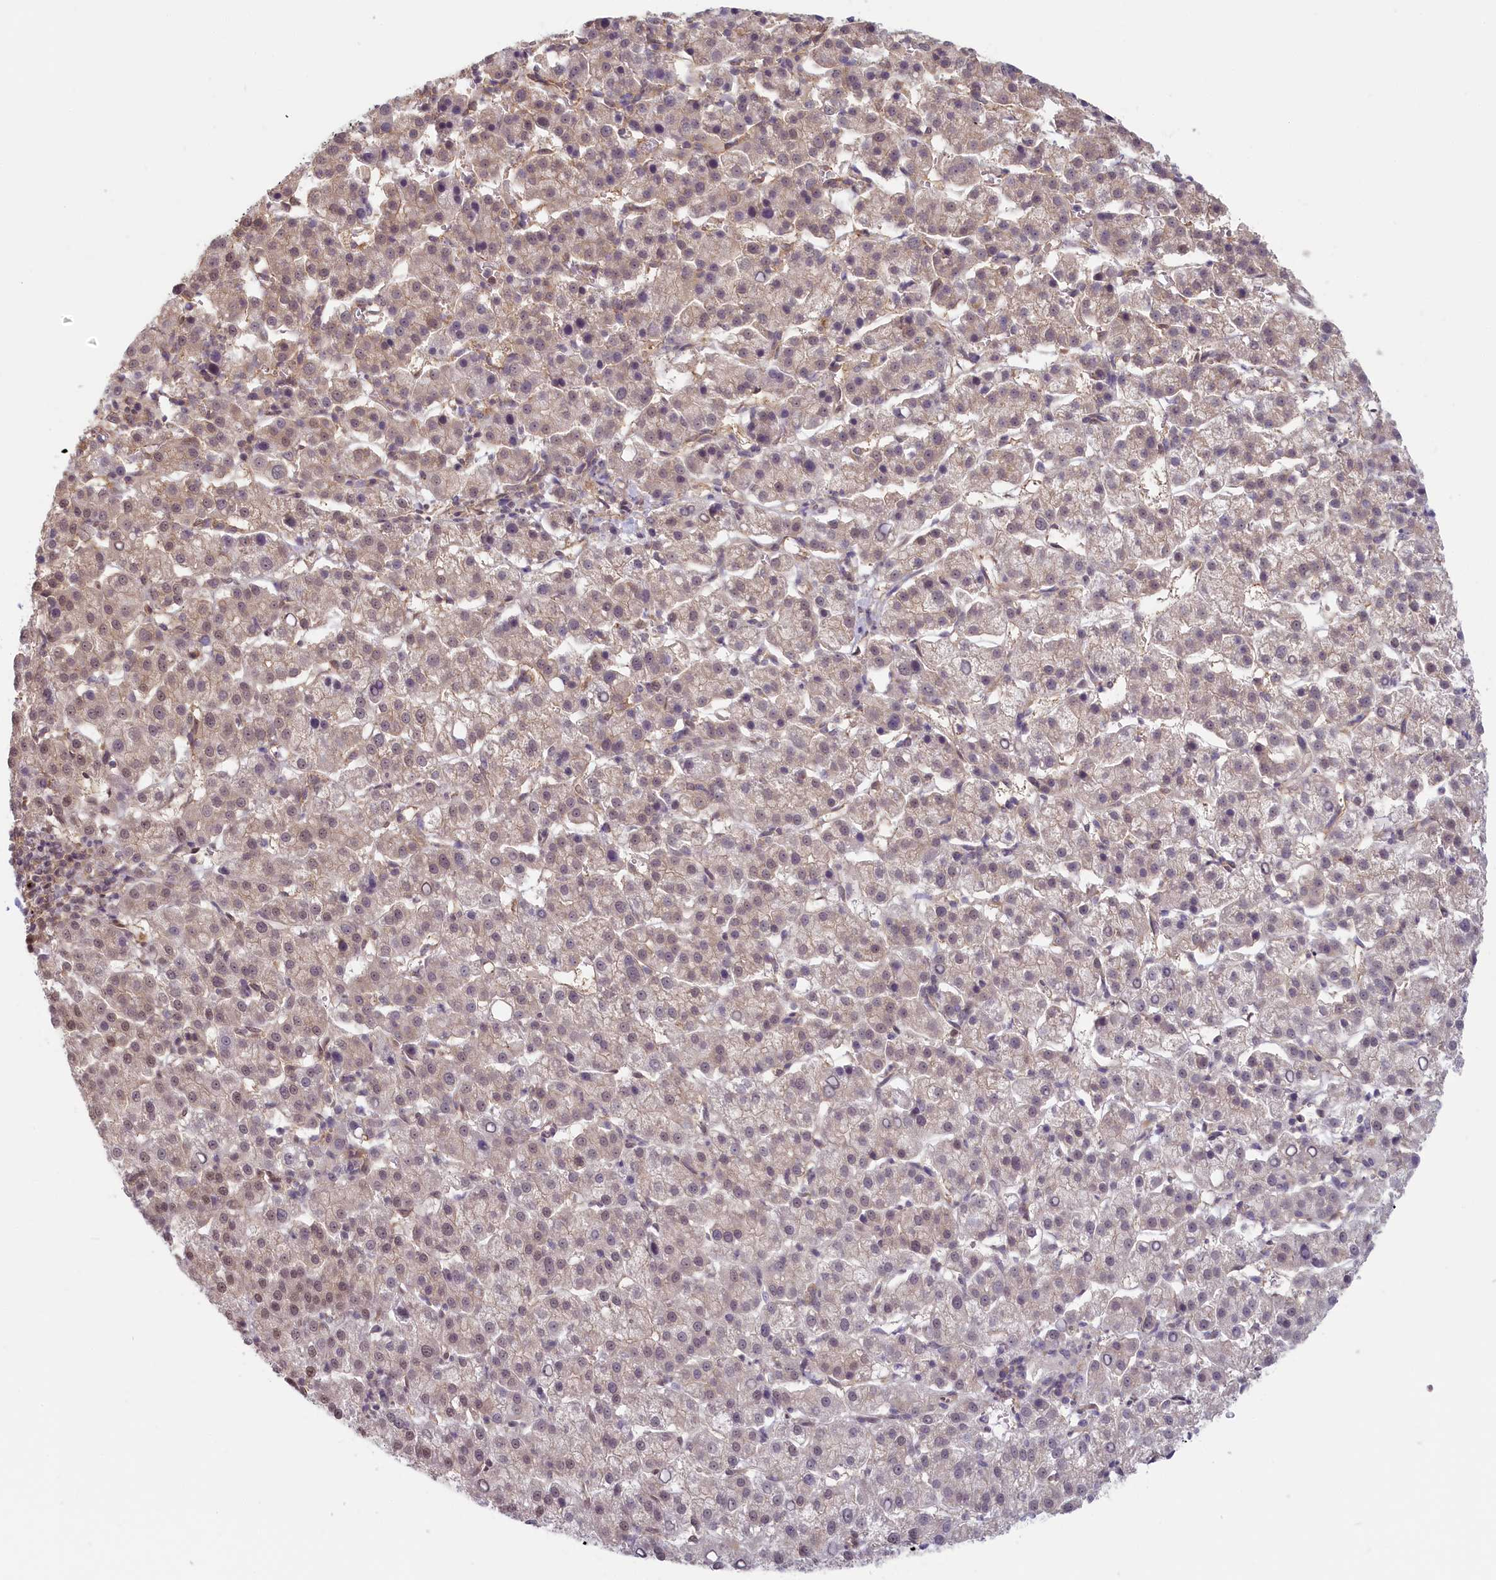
{"staining": {"intensity": "moderate", "quantity": "25%-75%", "location": "nuclear"}, "tissue": "liver cancer", "cell_type": "Tumor cells", "image_type": "cancer", "snomed": [{"axis": "morphology", "description": "Carcinoma, Hepatocellular, NOS"}, {"axis": "topography", "description": "Liver"}], "caption": "Immunohistochemistry (IHC) (DAB) staining of liver hepatocellular carcinoma exhibits moderate nuclear protein expression in about 25%-75% of tumor cells.", "gene": "C19orf44", "patient": {"sex": "female", "age": 58}}